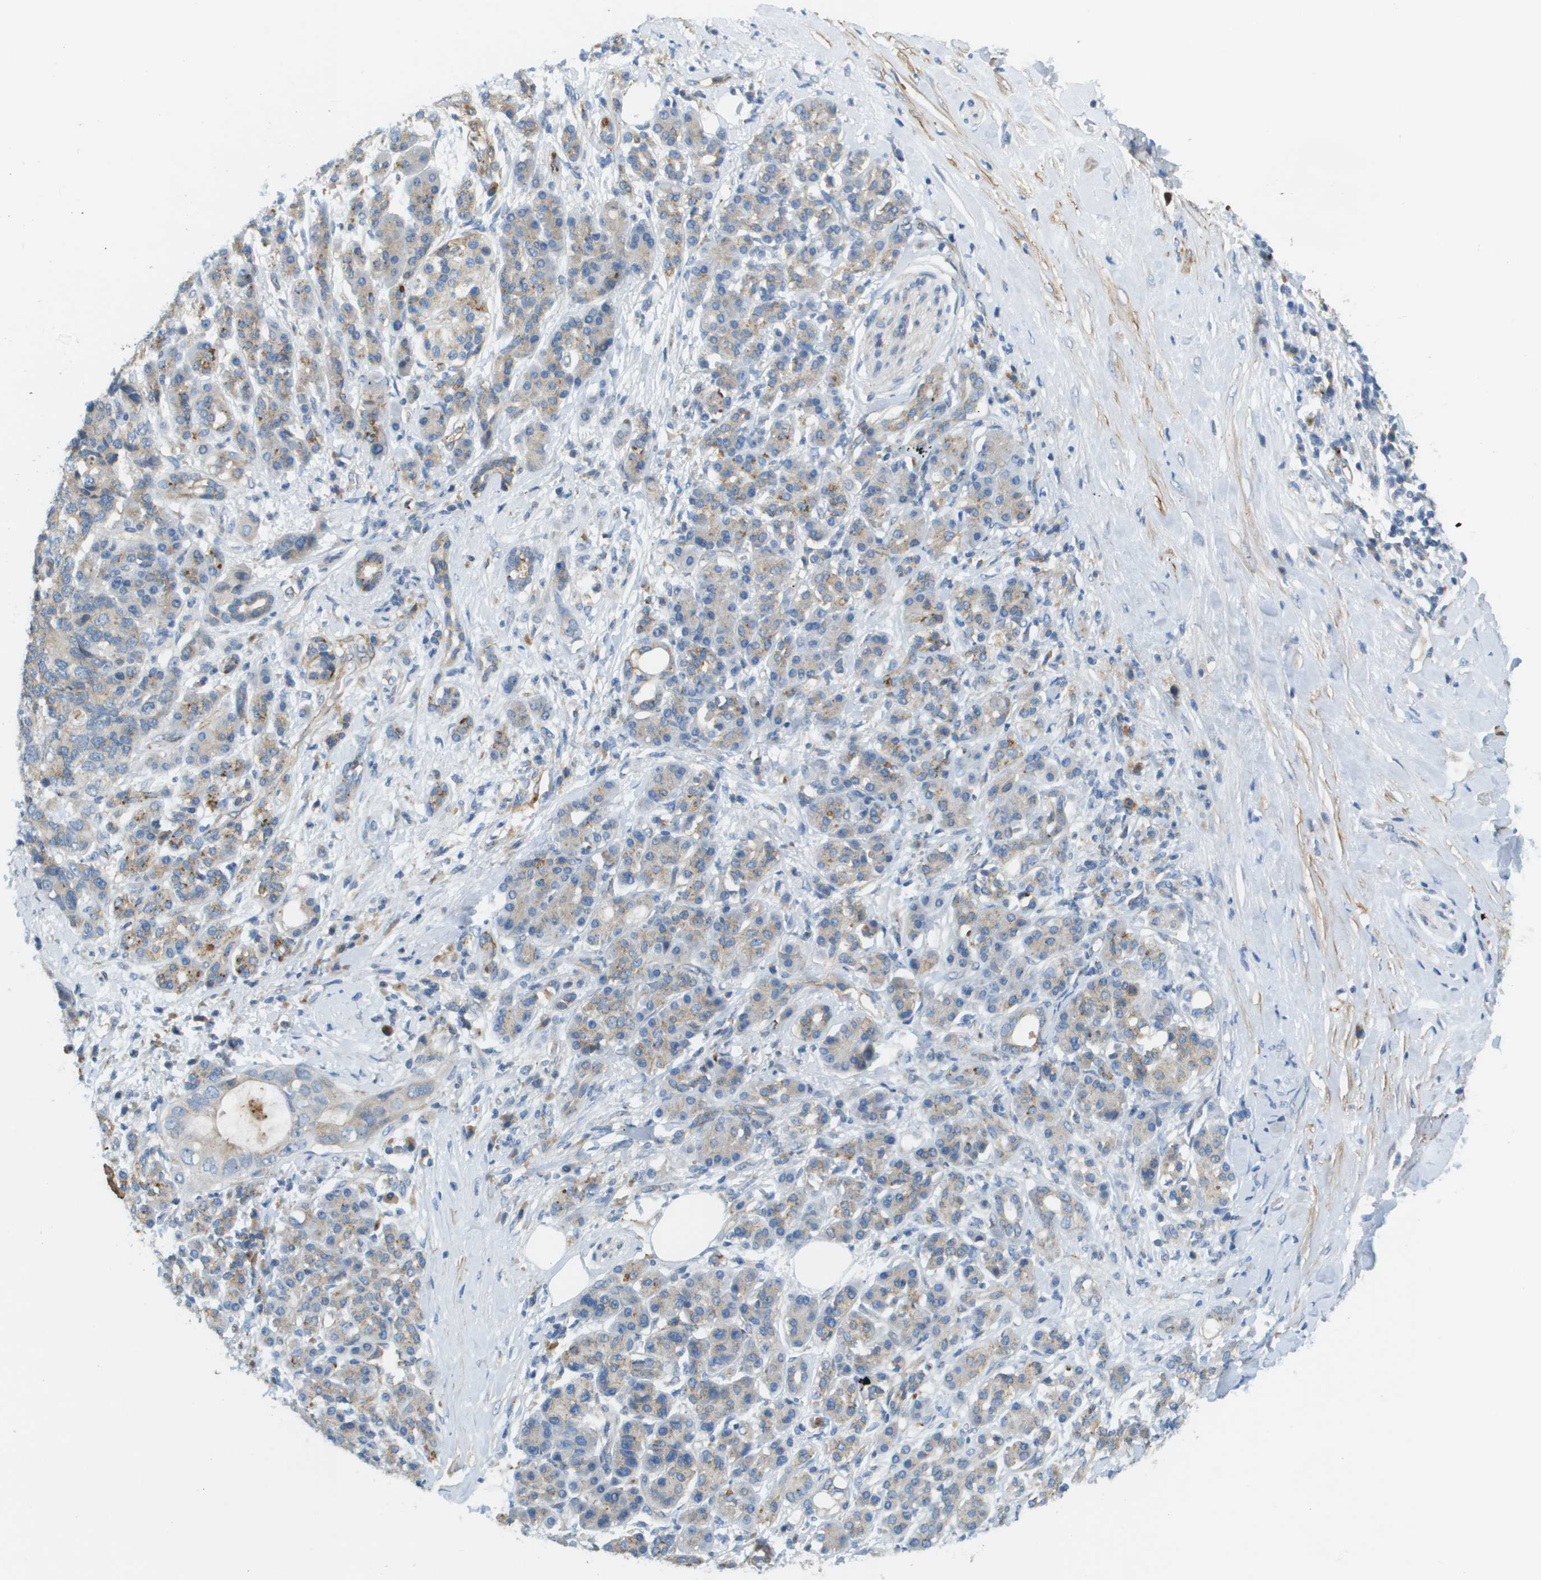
{"staining": {"intensity": "moderate", "quantity": ">75%", "location": "cytoplasmic/membranous"}, "tissue": "pancreatic cancer", "cell_type": "Tumor cells", "image_type": "cancer", "snomed": [{"axis": "morphology", "description": "Adenocarcinoma, NOS"}, {"axis": "topography", "description": "Pancreas"}], "caption": "Immunohistochemical staining of pancreatic cancer shows medium levels of moderate cytoplasmic/membranous protein staining in about >75% of tumor cells. (Stains: DAB (3,3'-diaminobenzidine) in brown, nuclei in blue, Microscopy: brightfield microscopy at high magnification).", "gene": "MYH11", "patient": {"sex": "female", "age": 56}}